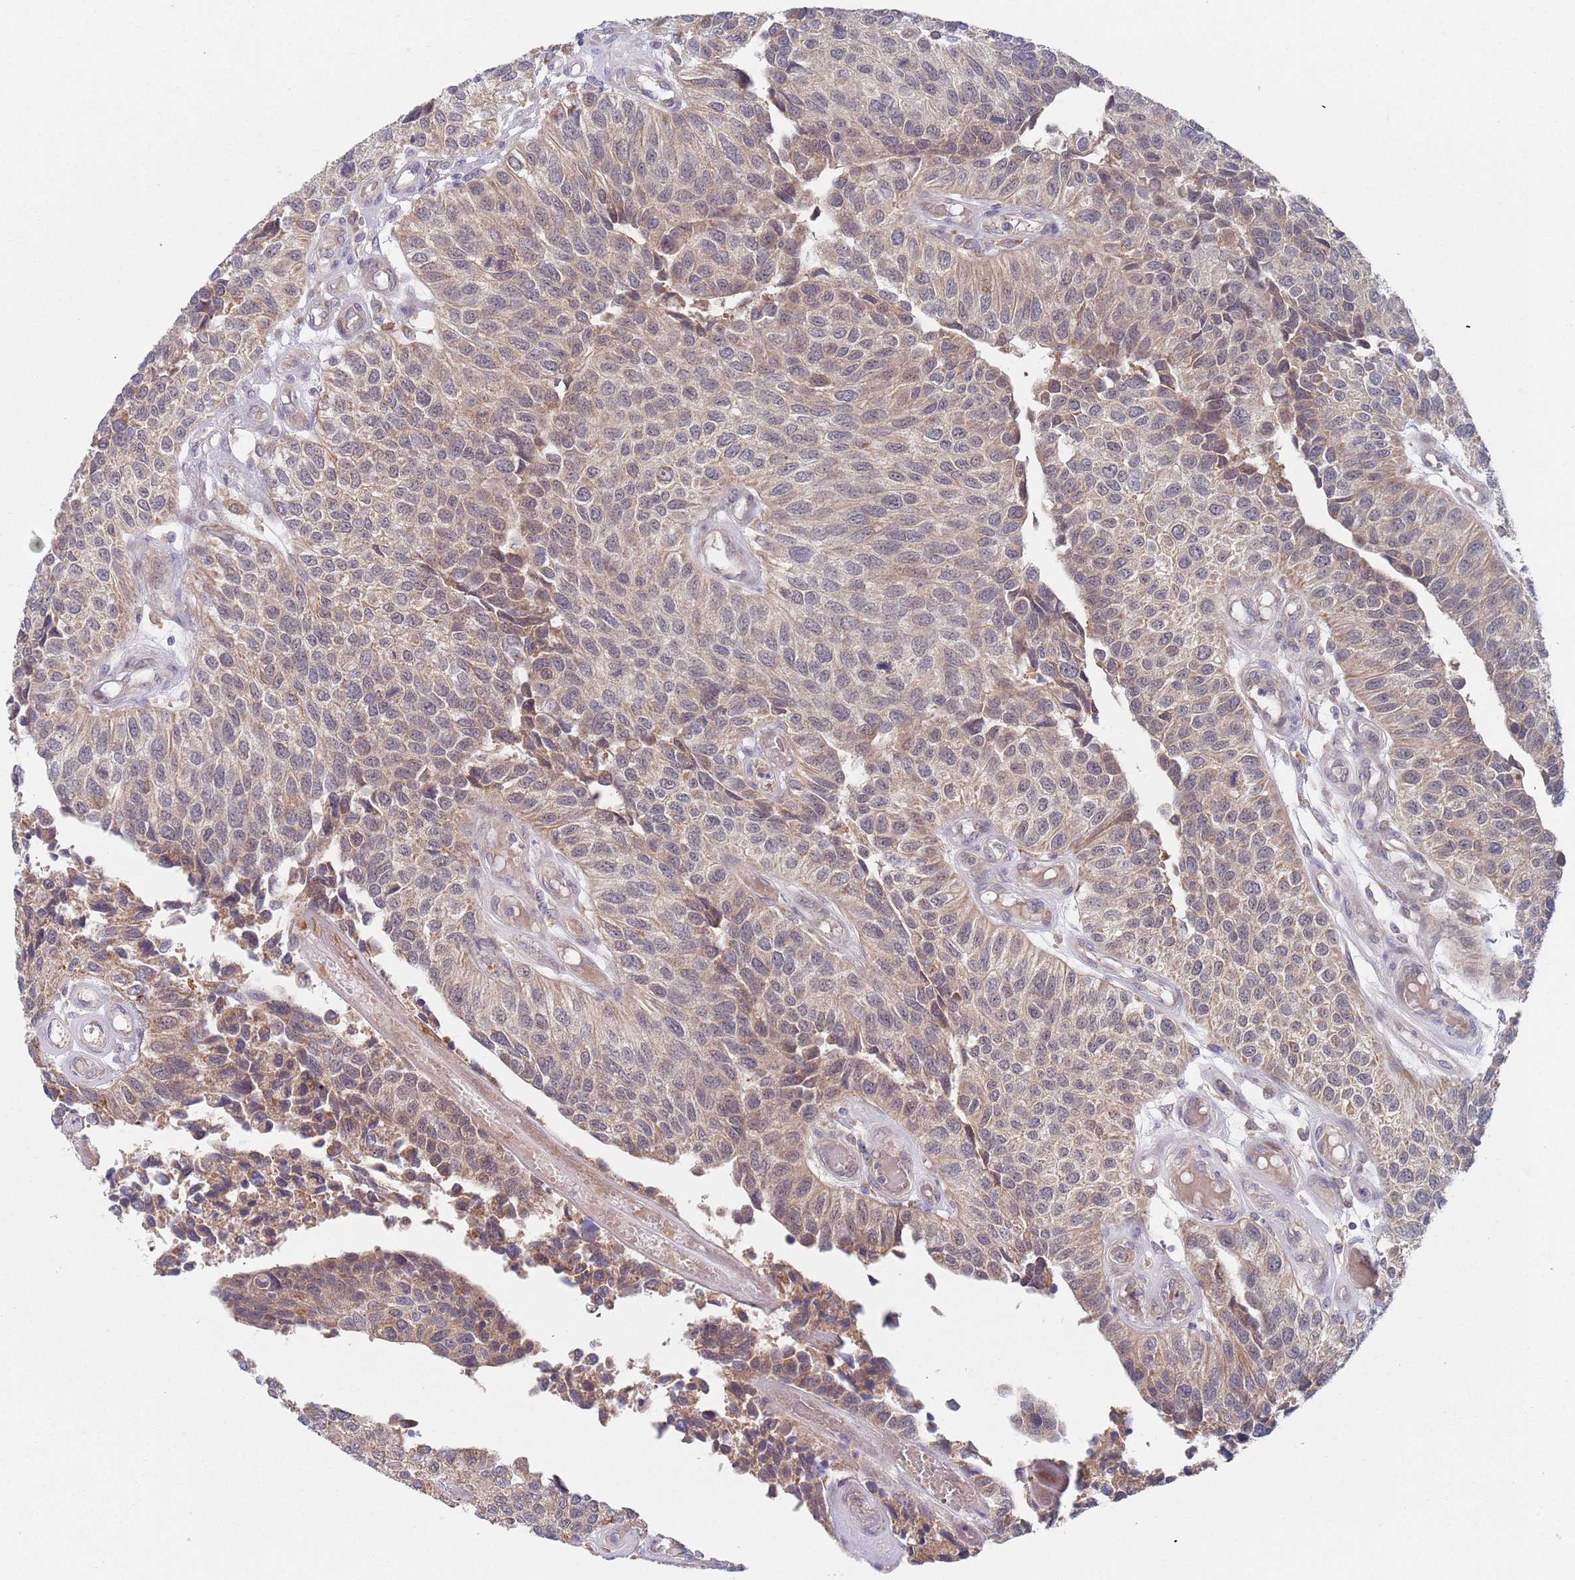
{"staining": {"intensity": "weak", "quantity": "25%-75%", "location": "cytoplasmic/membranous"}, "tissue": "urothelial cancer", "cell_type": "Tumor cells", "image_type": "cancer", "snomed": [{"axis": "morphology", "description": "Urothelial carcinoma, NOS"}, {"axis": "topography", "description": "Urinary bladder"}], "caption": "Protein staining shows weak cytoplasmic/membranous expression in about 25%-75% of tumor cells in transitional cell carcinoma.", "gene": "ZNF140", "patient": {"sex": "male", "age": 55}}